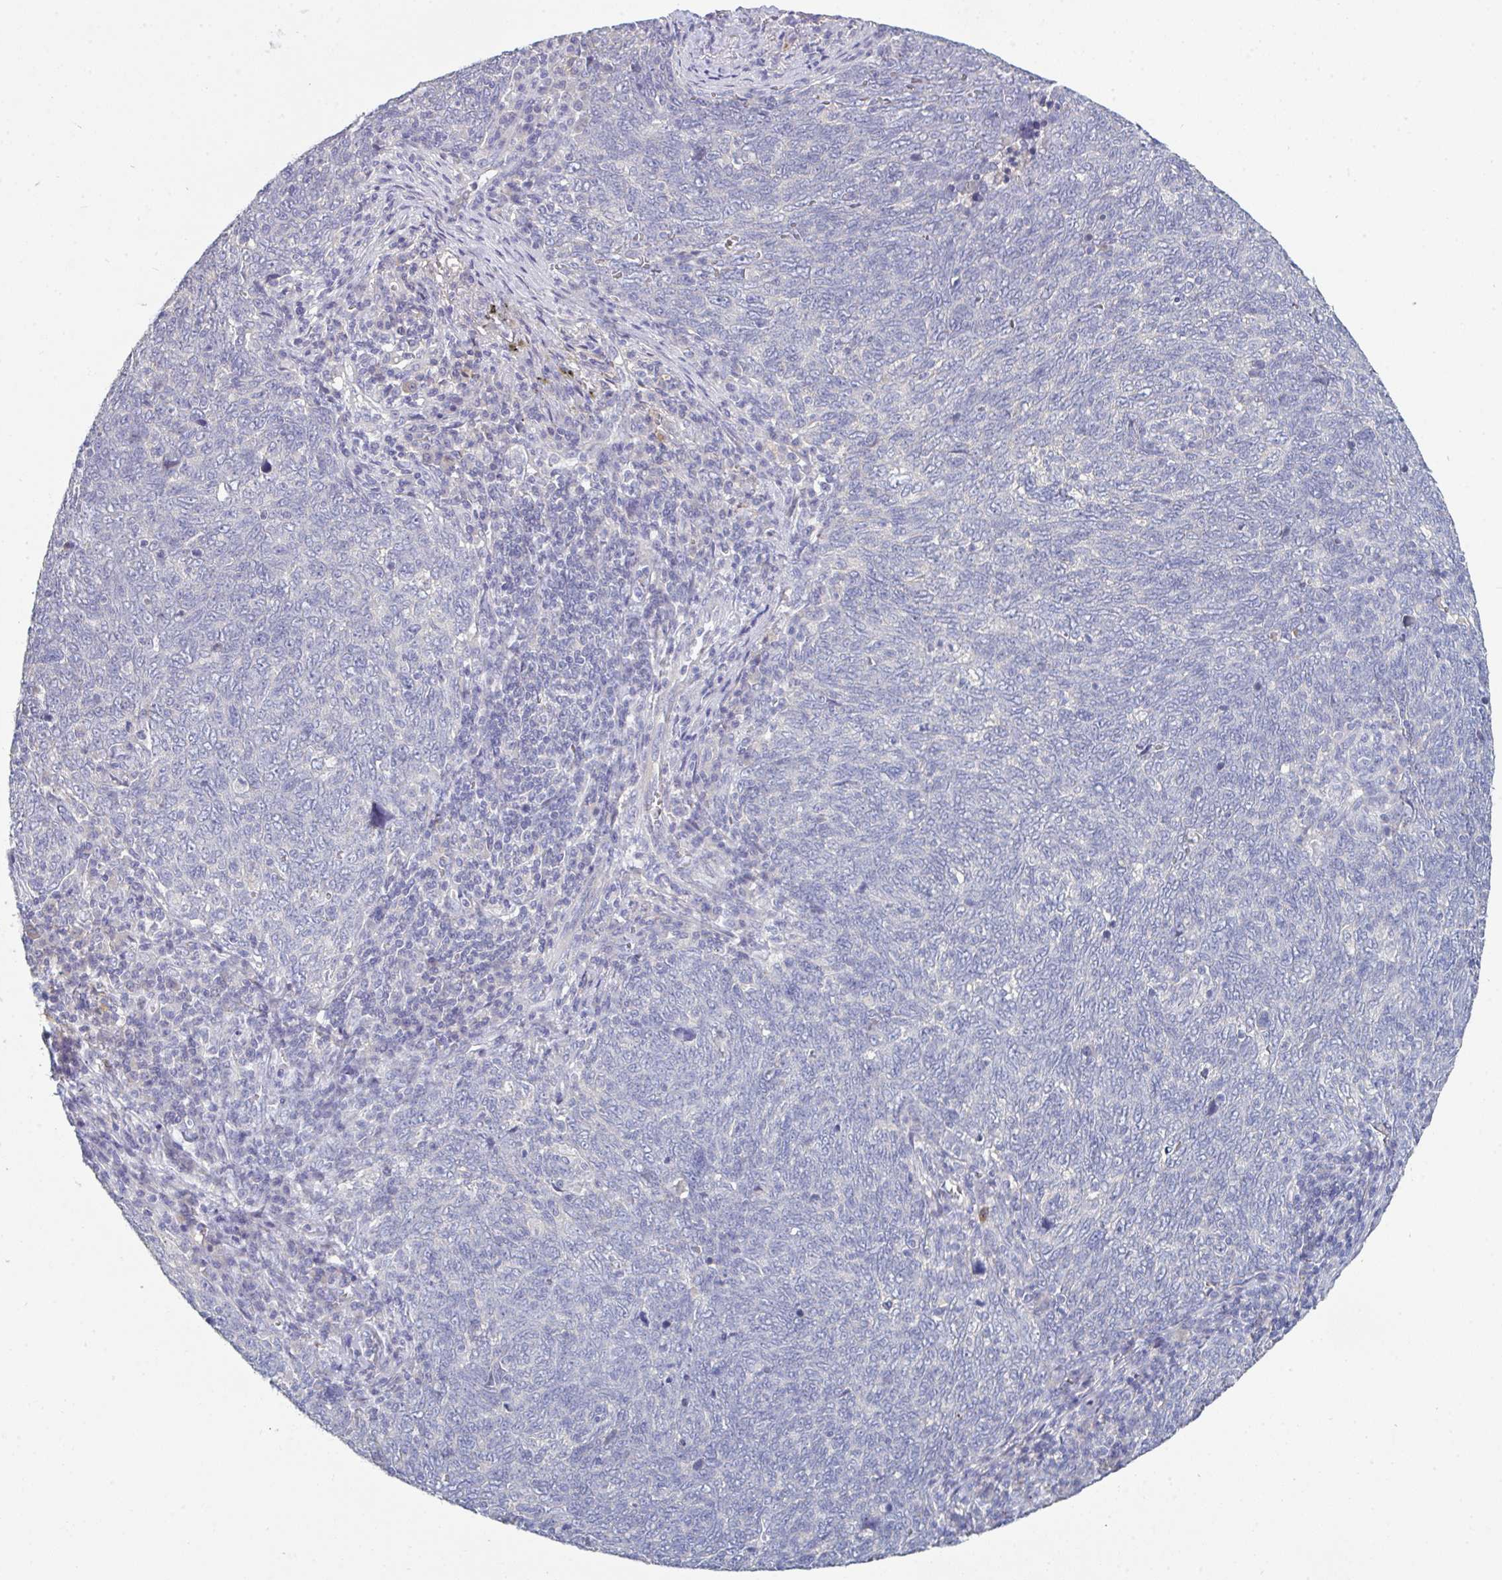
{"staining": {"intensity": "negative", "quantity": "none", "location": "none"}, "tissue": "lung cancer", "cell_type": "Tumor cells", "image_type": "cancer", "snomed": [{"axis": "morphology", "description": "Squamous cell carcinoma, NOS"}, {"axis": "topography", "description": "Lung"}], "caption": "Immunohistochemistry (IHC) micrograph of neoplastic tissue: human lung squamous cell carcinoma stained with DAB (3,3'-diaminobenzidine) exhibits no significant protein positivity in tumor cells. The staining is performed using DAB brown chromogen with nuclei counter-stained in using hematoxylin.", "gene": "HGFAC", "patient": {"sex": "female", "age": 72}}